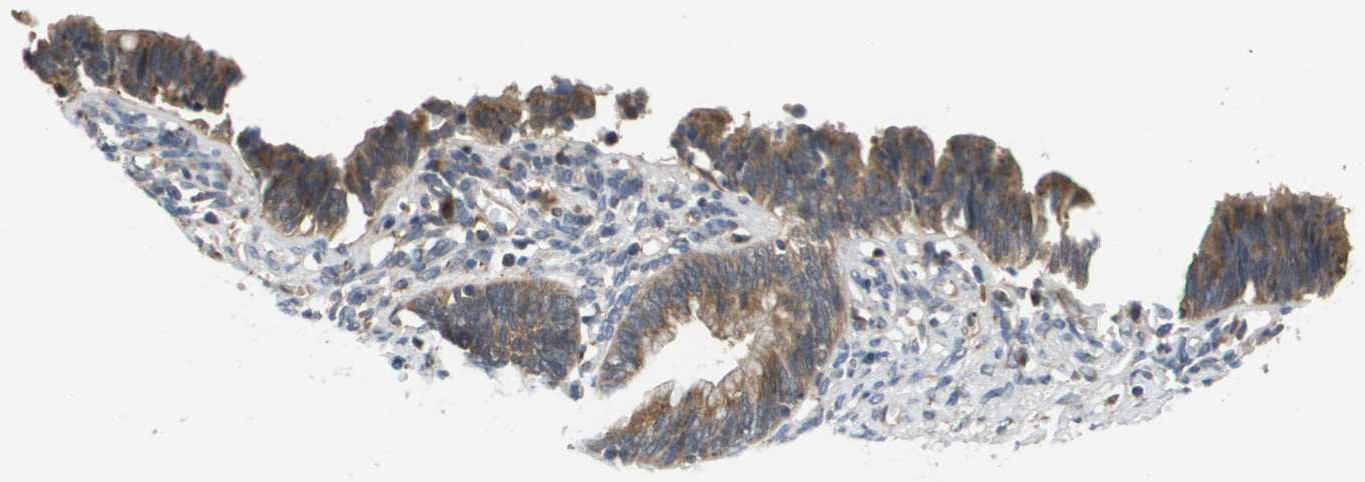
{"staining": {"intensity": "moderate", "quantity": ">75%", "location": "cytoplasmic/membranous"}, "tissue": "cervical cancer", "cell_type": "Tumor cells", "image_type": "cancer", "snomed": [{"axis": "morphology", "description": "Adenocarcinoma, NOS"}, {"axis": "topography", "description": "Cervix"}], "caption": "Cervical cancer stained with DAB (3,3'-diaminobenzidine) immunohistochemistry demonstrates medium levels of moderate cytoplasmic/membranous positivity in about >75% of tumor cells. (brown staining indicates protein expression, while blue staining denotes nuclei).", "gene": "PCK1", "patient": {"sex": "female", "age": 44}}